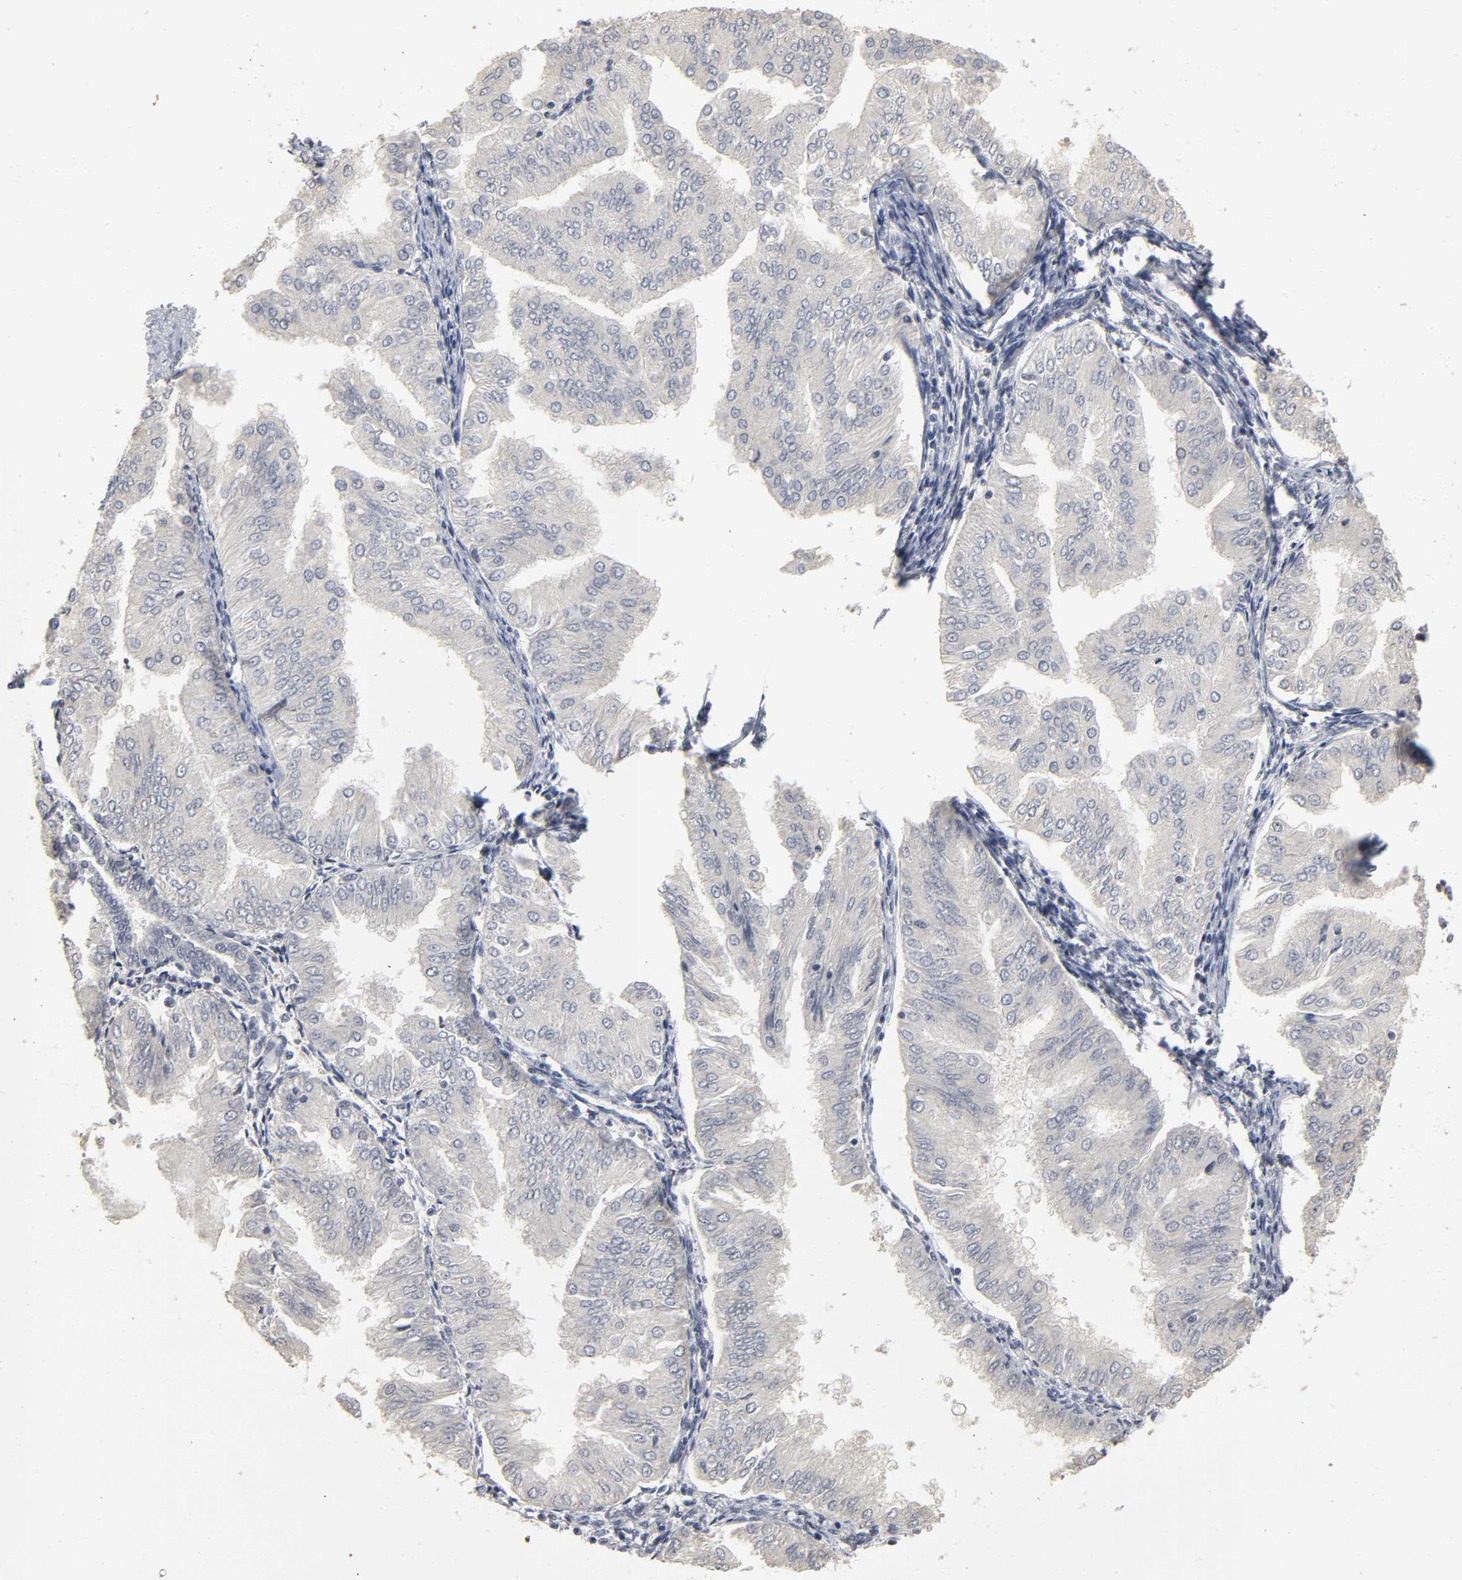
{"staining": {"intensity": "negative", "quantity": "none", "location": "none"}, "tissue": "endometrial cancer", "cell_type": "Tumor cells", "image_type": "cancer", "snomed": [{"axis": "morphology", "description": "Adenocarcinoma, NOS"}, {"axis": "topography", "description": "Endometrium"}], "caption": "Immunohistochemical staining of human endometrial adenocarcinoma shows no significant positivity in tumor cells. (DAB (3,3'-diaminobenzidine) immunohistochemistry, high magnification).", "gene": "TCAP", "patient": {"sex": "female", "age": 53}}